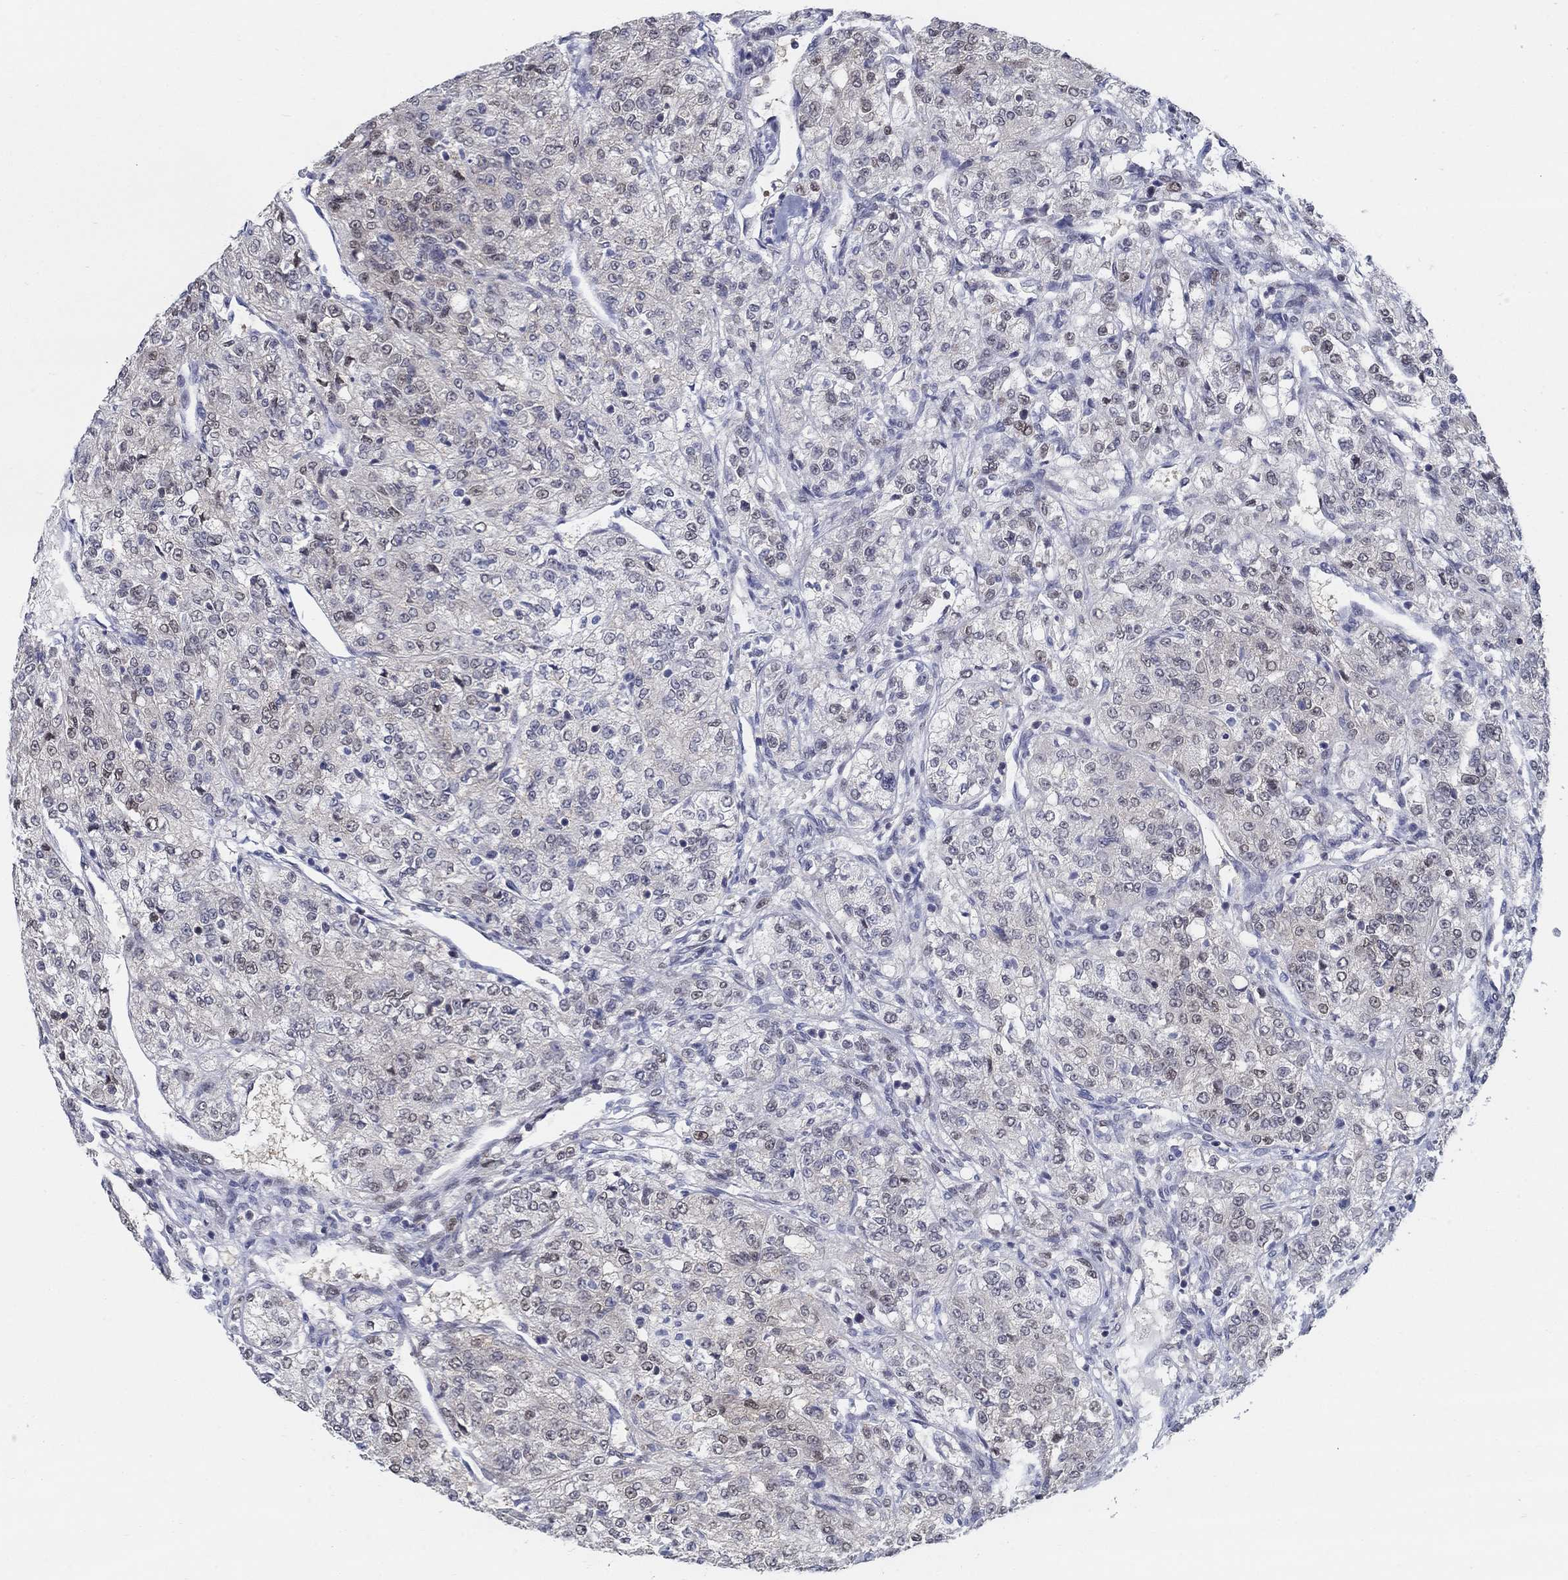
{"staining": {"intensity": "negative", "quantity": "none", "location": "none"}, "tissue": "renal cancer", "cell_type": "Tumor cells", "image_type": "cancer", "snomed": [{"axis": "morphology", "description": "Adenocarcinoma, NOS"}, {"axis": "topography", "description": "Kidney"}], "caption": "An immunohistochemistry (IHC) photomicrograph of renal cancer (adenocarcinoma) is shown. There is no staining in tumor cells of renal cancer (adenocarcinoma).", "gene": "CENPE", "patient": {"sex": "female", "age": 63}}